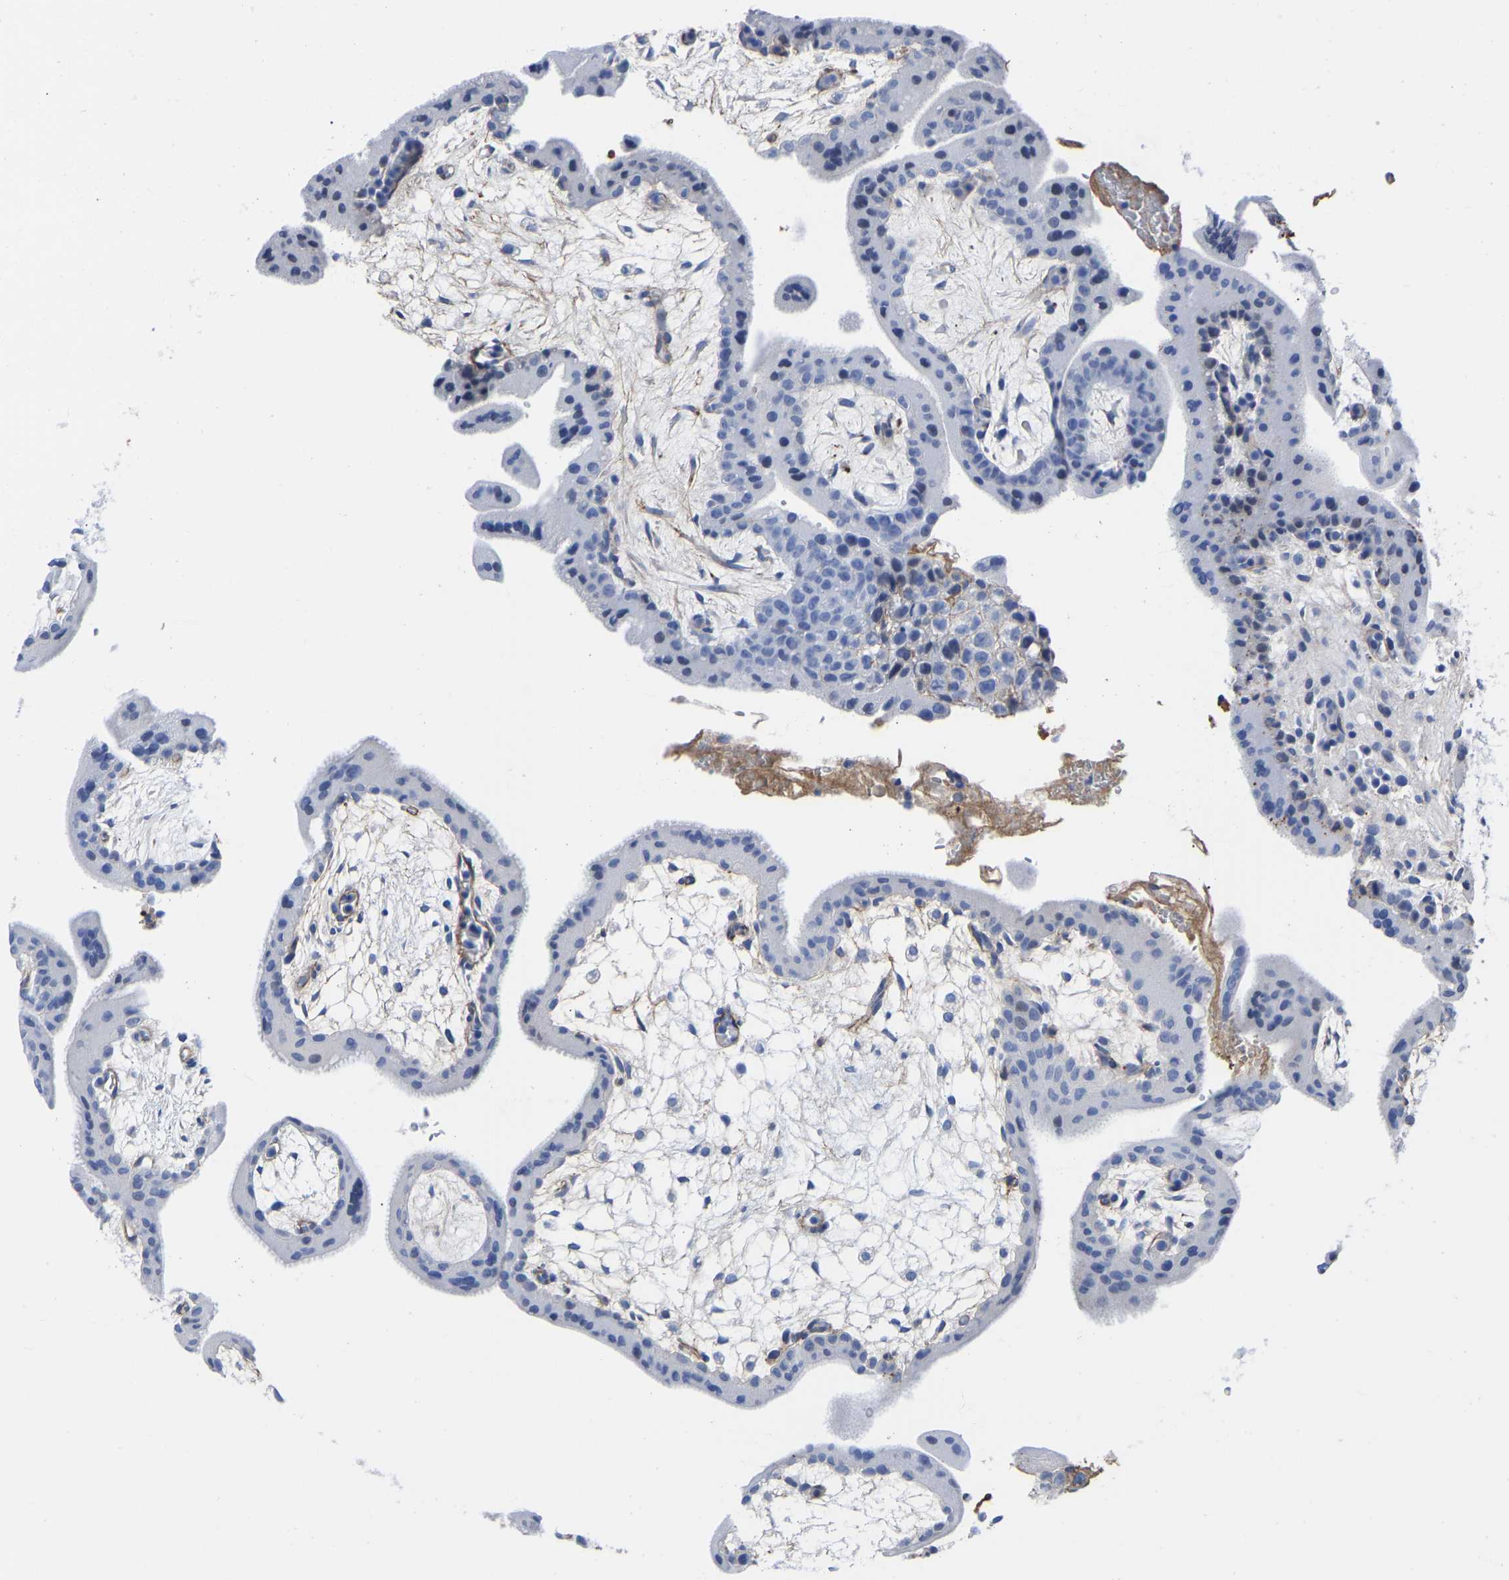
{"staining": {"intensity": "negative", "quantity": "none", "location": "none"}, "tissue": "placenta", "cell_type": "Decidual cells", "image_type": "normal", "snomed": [{"axis": "morphology", "description": "Normal tissue, NOS"}, {"axis": "topography", "description": "Placenta"}], "caption": "Immunohistochemistry micrograph of unremarkable placenta: human placenta stained with DAB displays no significant protein expression in decidual cells.", "gene": "GPA33", "patient": {"sex": "female", "age": 35}}